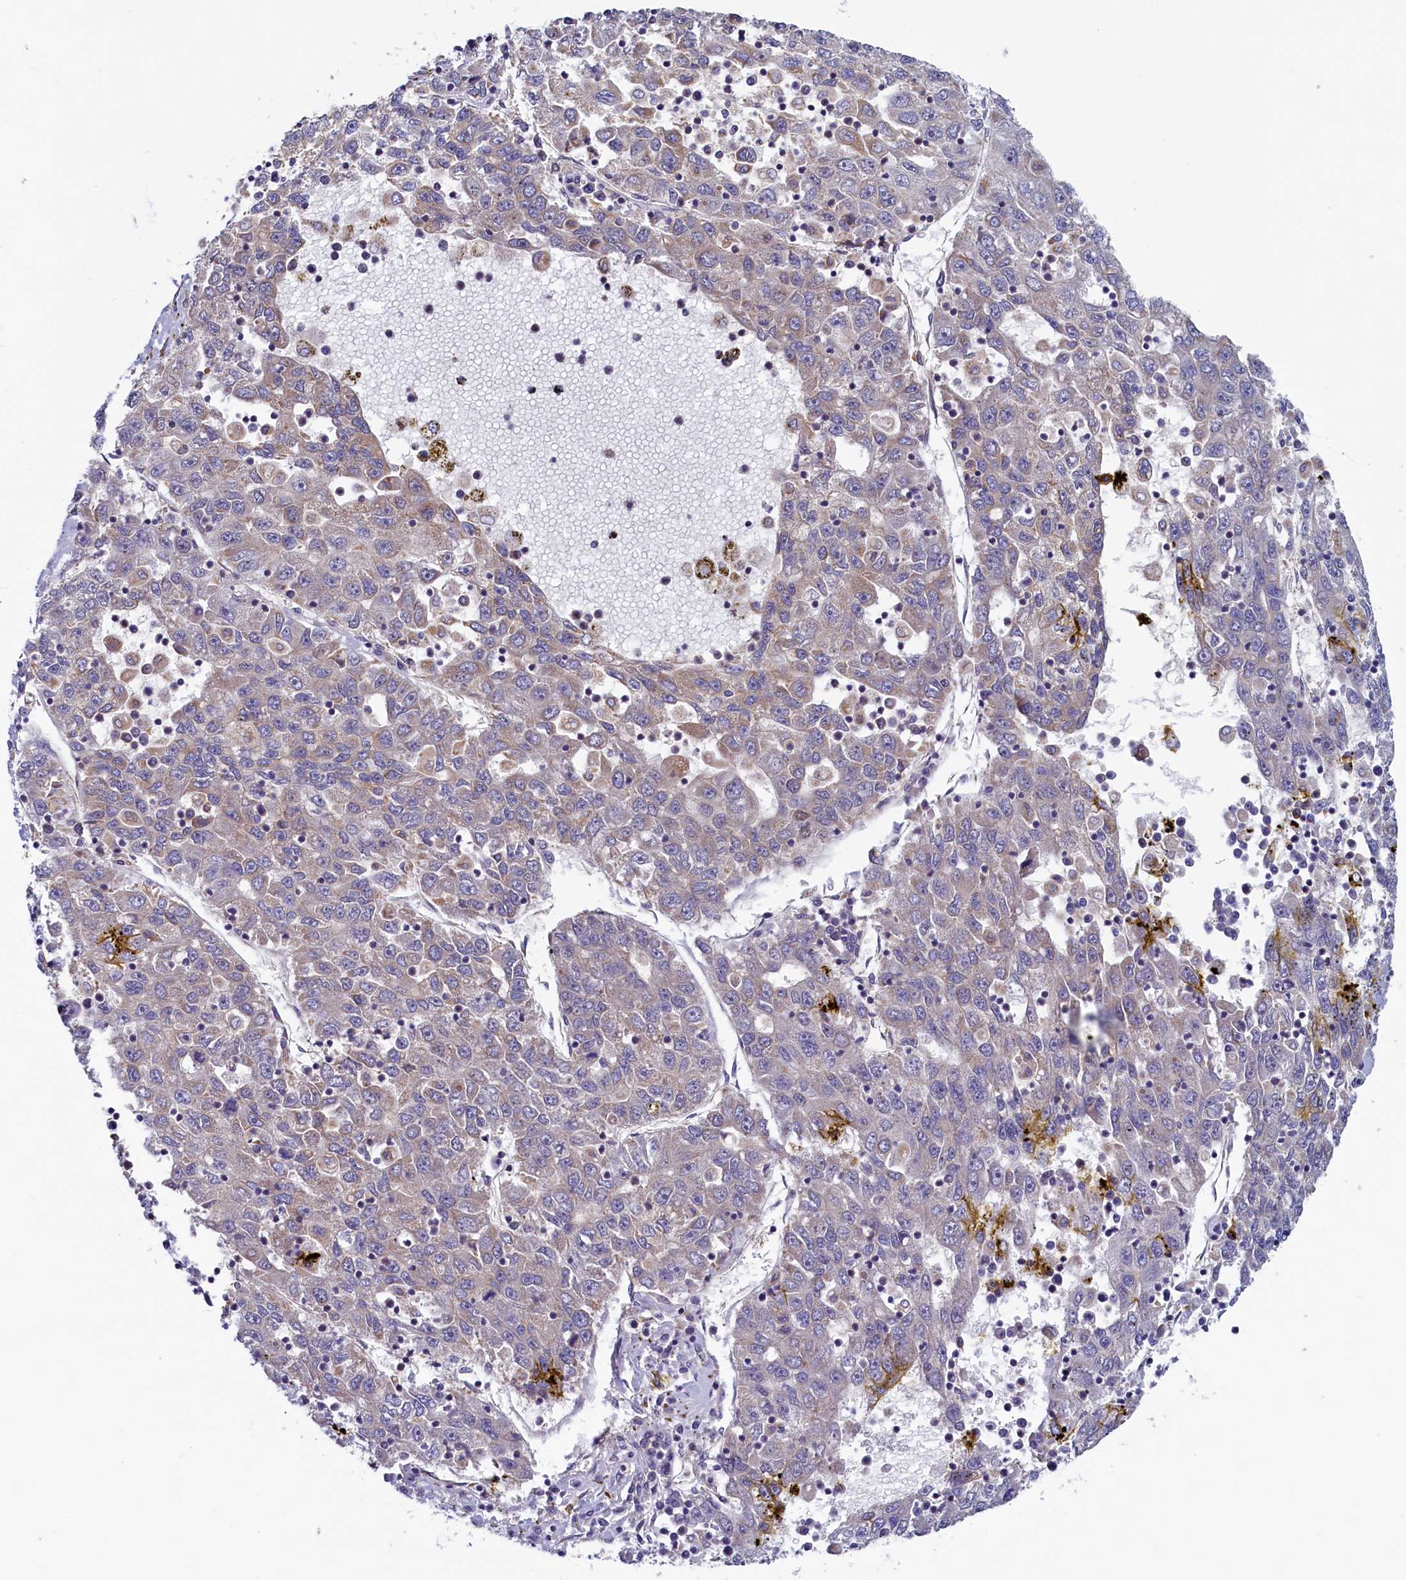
{"staining": {"intensity": "negative", "quantity": "none", "location": "none"}, "tissue": "liver cancer", "cell_type": "Tumor cells", "image_type": "cancer", "snomed": [{"axis": "morphology", "description": "Carcinoma, Hepatocellular, NOS"}, {"axis": "topography", "description": "Liver"}], "caption": "The micrograph exhibits no significant positivity in tumor cells of liver cancer.", "gene": "STX12", "patient": {"sex": "male", "age": 49}}